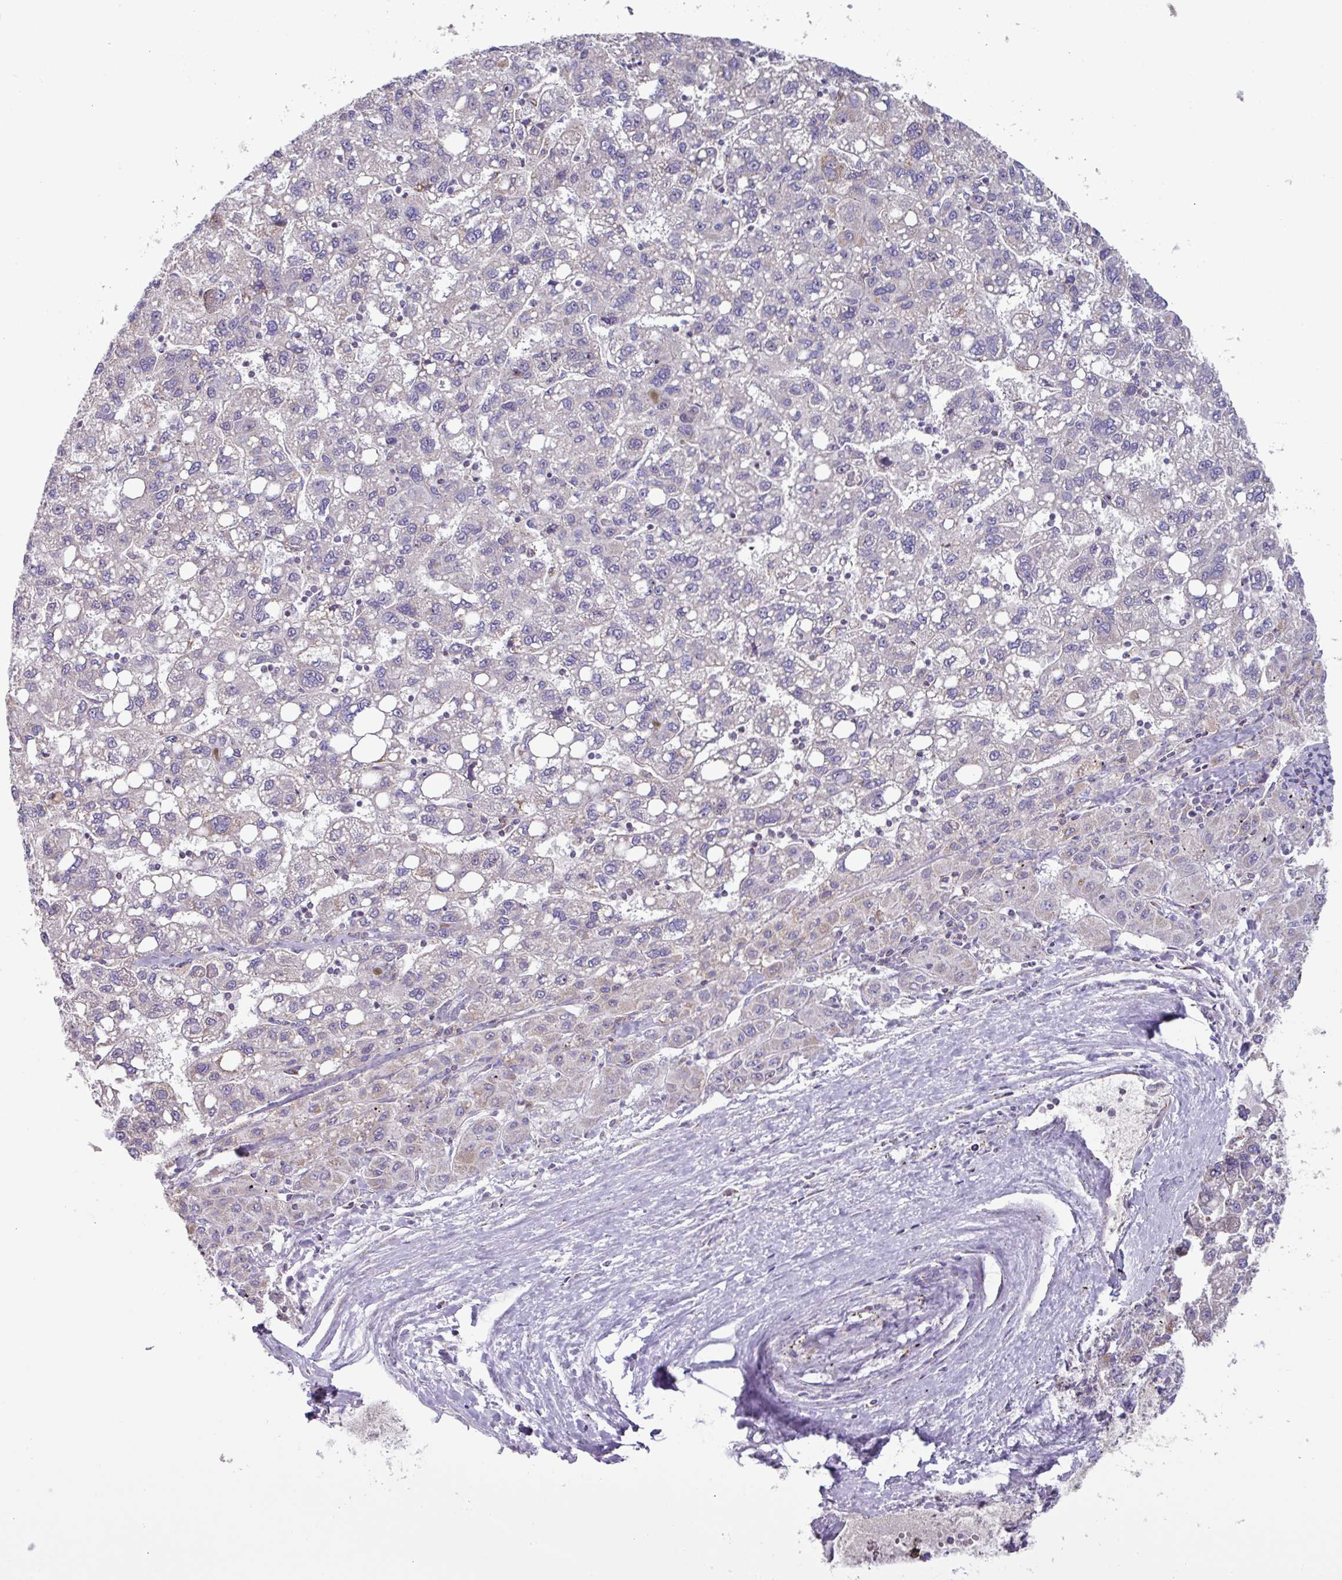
{"staining": {"intensity": "negative", "quantity": "none", "location": "none"}, "tissue": "liver cancer", "cell_type": "Tumor cells", "image_type": "cancer", "snomed": [{"axis": "morphology", "description": "Carcinoma, Hepatocellular, NOS"}, {"axis": "topography", "description": "Liver"}], "caption": "Immunohistochemistry image of neoplastic tissue: liver cancer (hepatocellular carcinoma) stained with DAB exhibits no significant protein staining in tumor cells. (Brightfield microscopy of DAB (3,3'-diaminobenzidine) IHC at high magnification).", "gene": "MT-ND4", "patient": {"sex": "female", "age": 82}}